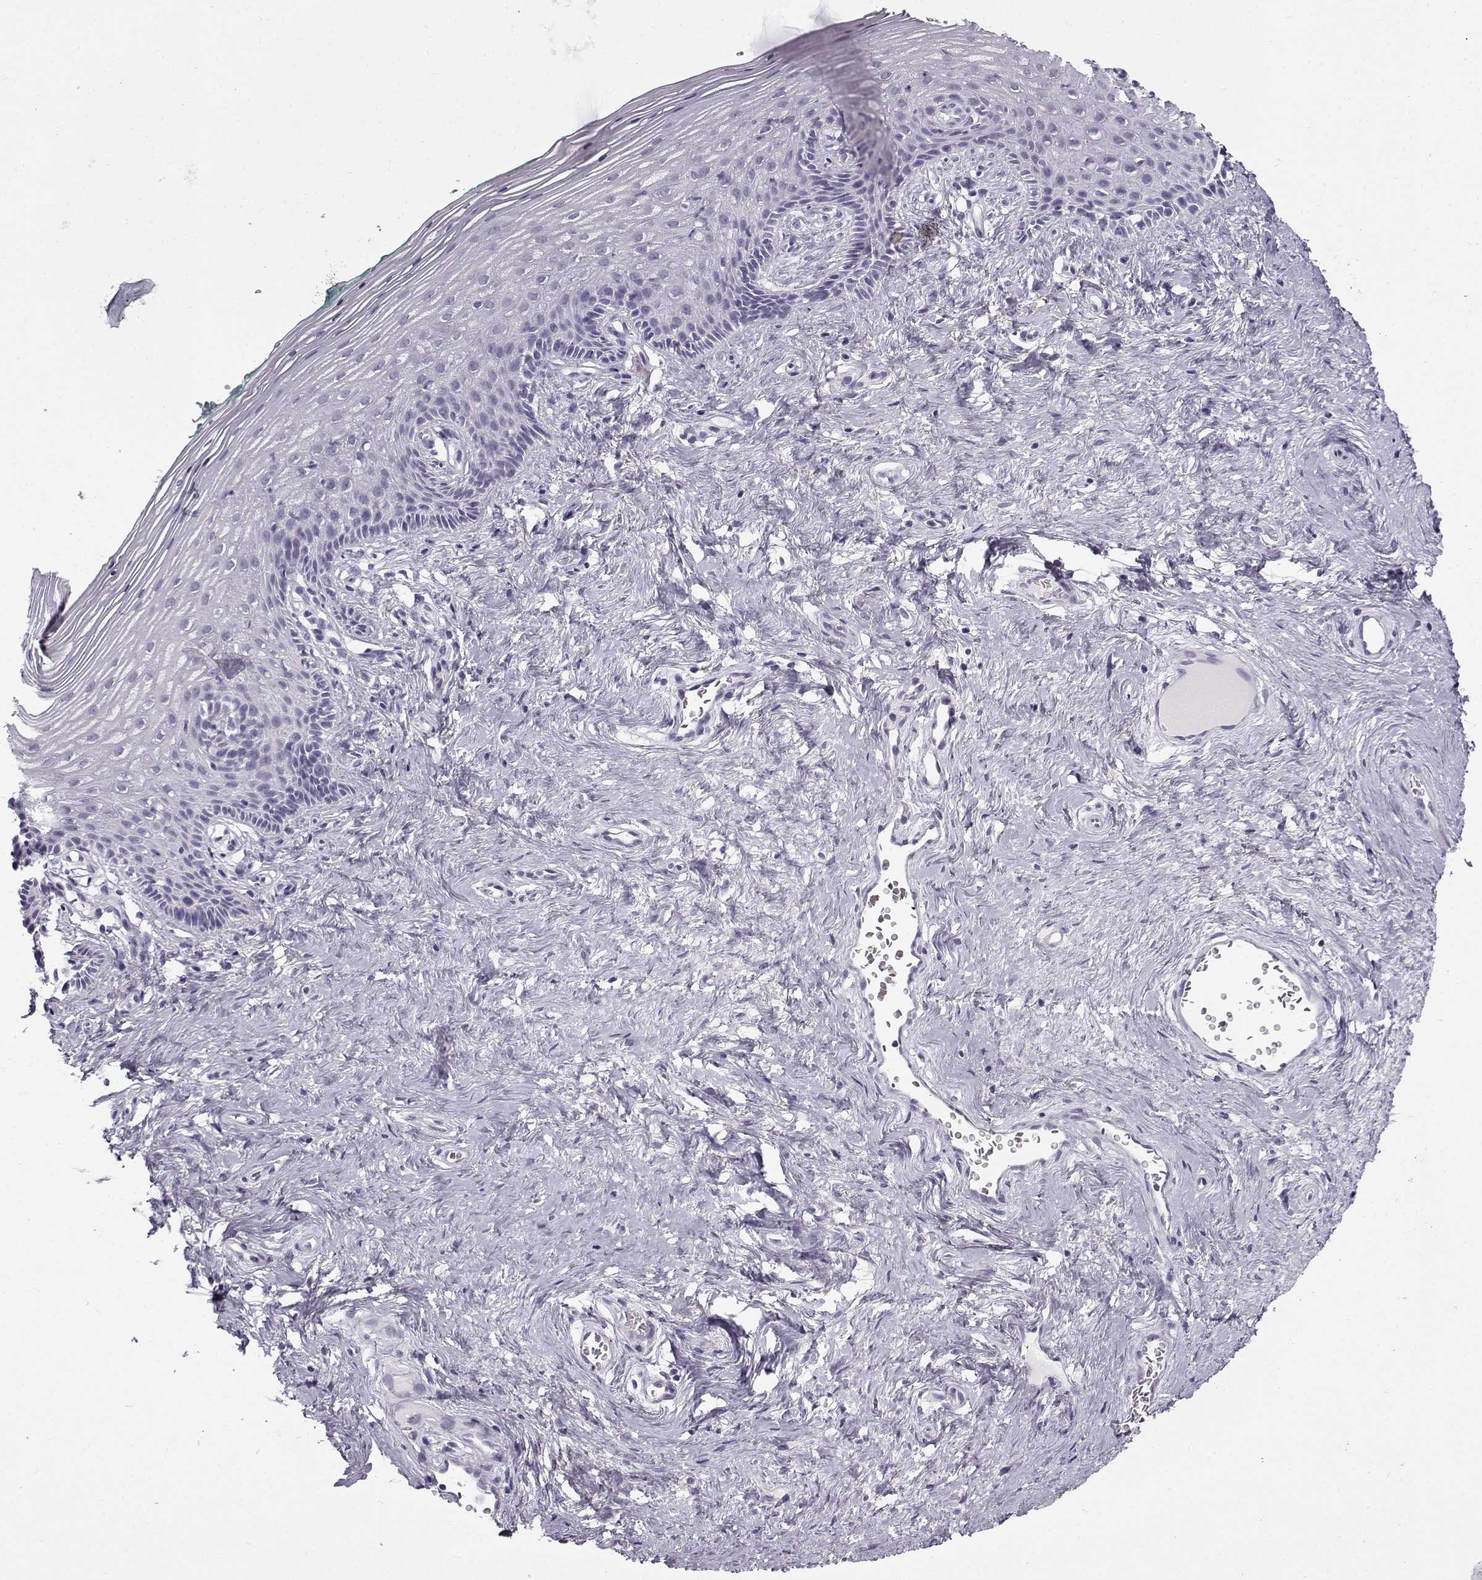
{"staining": {"intensity": "negative", "quantity": "none", "location": "none"}, "tissue": "vagina", "cell_type": "Squamous epithelial cells", "image_type": "normal", "snomed": [{"axis": "morphology", "description": "Normal tissue, NOS"}, {"axis": "topography", "description": "Vagina"}], "caption": "Human vagina stained for a protein using immunohistochemistry demonstrates no positivity in squamous epithelial cells.", "gene": "GTSF1L", "patient": {"sex": "female", "age": 45}}